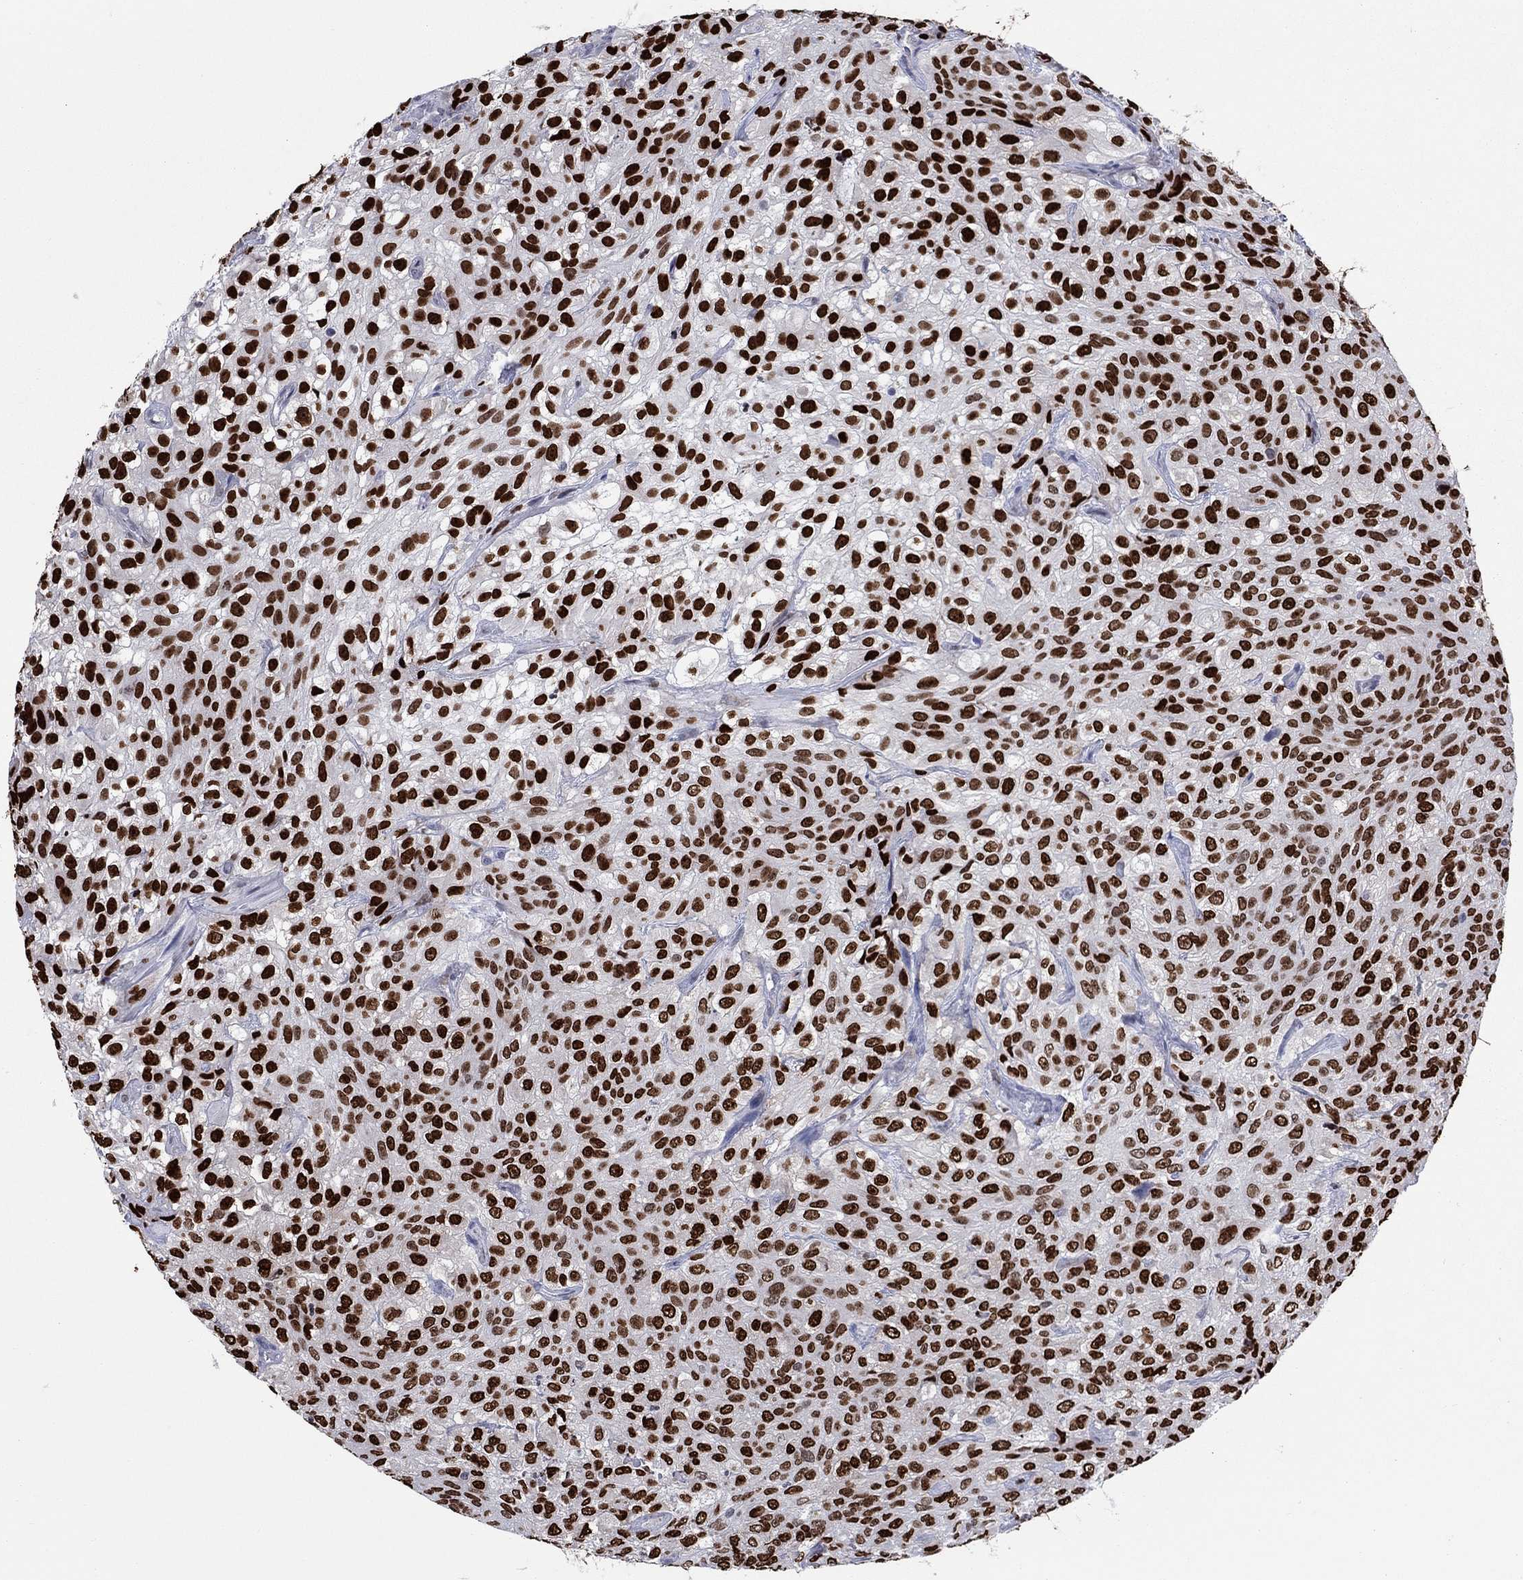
{"staining": {"intensity": "strong", "quantity": ">75%", "location": "nuclear"}, "tissue": "urothelial cancer", "cell_type": "Tumor cells", "image_type": "cancer", "snomed": [{"axis": "morphology", "description": "Urothelial carcinoma, High grade"}, {"axis": "topography", "description": "Urinary bladder"}], "caption": "IHC histopathology image of neoplastic tissue: human urothelial carcinoma (high-grade) stained using IHC demonstrates high levels of strong protein expression localized specifically in the nuclear of tumor cells, appearing as a nuclear brown color.", "gene": "HMGA1", "patient": {"sex": "male", "age": 56}}